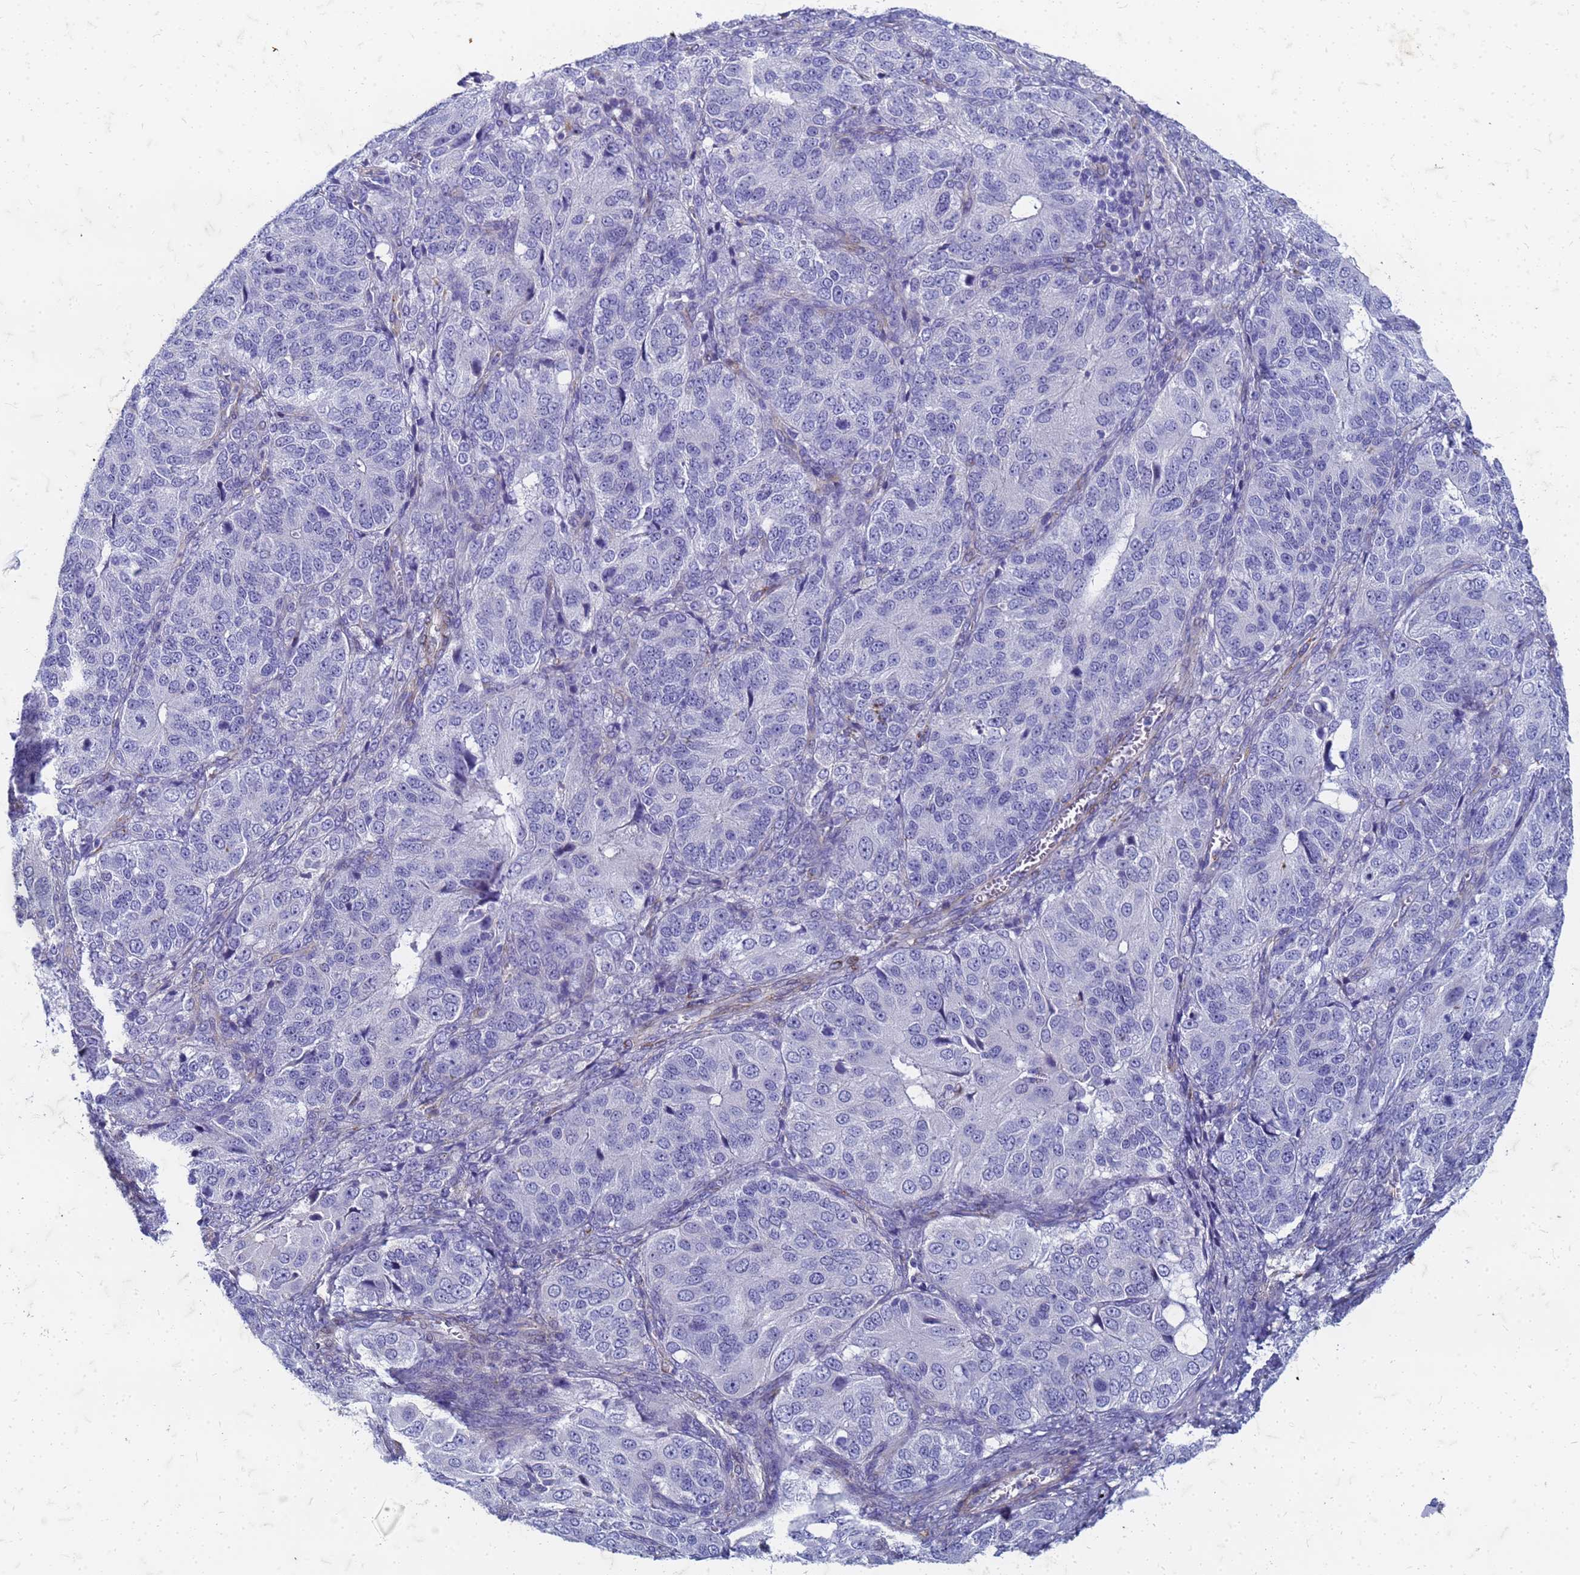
{"staining": {"intensity": "negative", "quantity": "none", "location": "none"}, "tissue": "ovarian cancer", "cell_type": "Tumor cells", "image_type": "cancer", "snomed": [{"axis": "morphology", "description": "Carcinoma, endometroid"}, {"axis": "topography", "description": "Ovary"}], "caption": "Human endometroid carcinoma (ovarian) stained for a protein using IHC exhibits no expression in tumor cells.", "gene": "TRIM64B", "patient": {"sex": "female", "age": 51}}